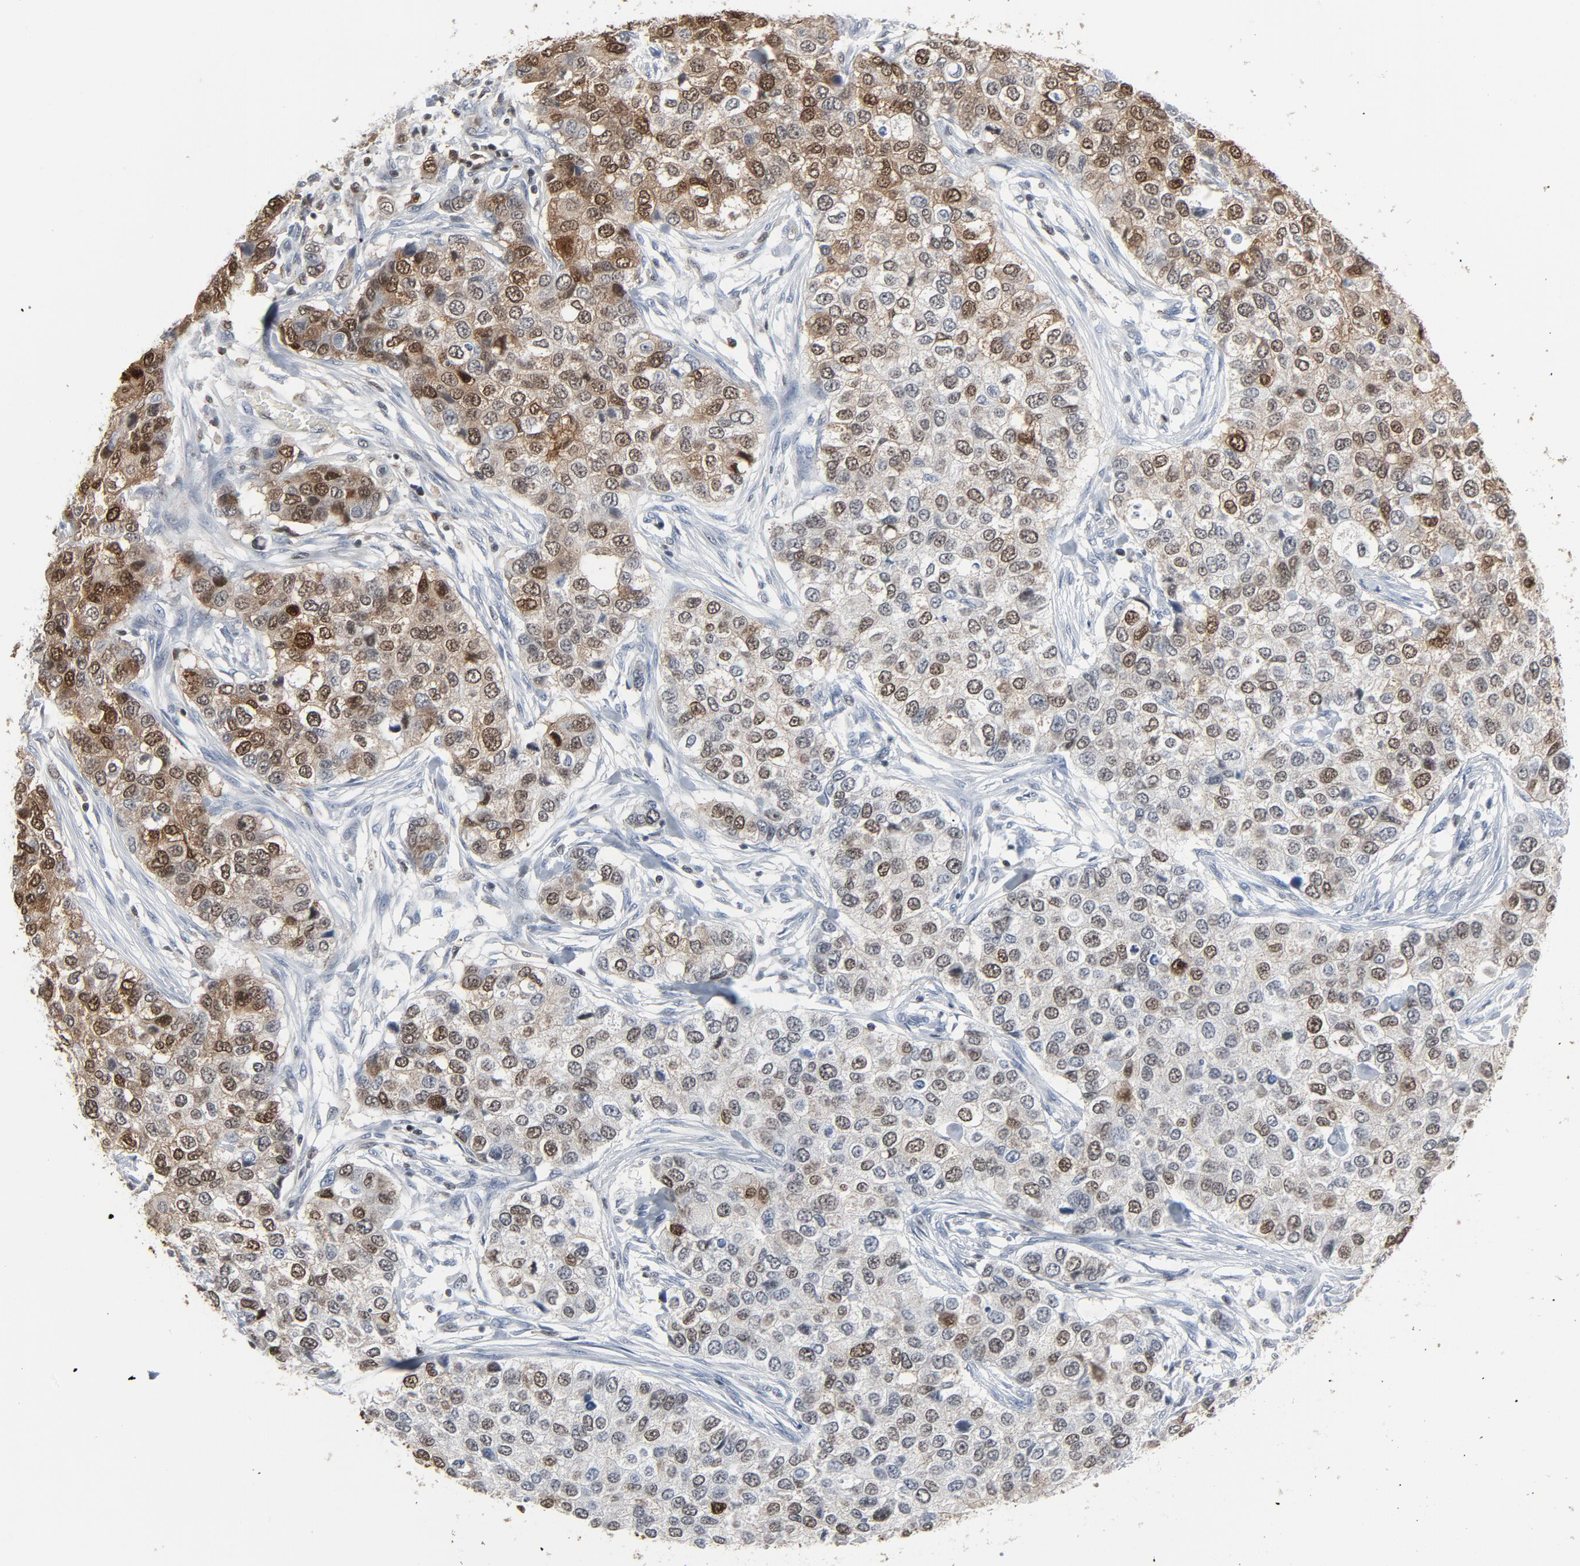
{"staining": {"intensity": "strong", "quantity": "25%-75%", "location": "cytoplasmic/membranous,nuclear"}, "tissue": "breast cancer", "cell_type": "Tumor cells", "image_type": "cancer", "snomed": [{"axis": "morphology", "description": "Normal tissue, NOS"}, {"axis": "morphology", "description": "Duct carcinoma"}, {"axis": "topography", "description": "Breast"}], "caption": "A high amount of strong cytoplasmic/membranous and nuclear staining is present in approximately 25%-75% of tumor cells in breast cancer tissue.", "gene": "STAT5A", "patient": {"sex": "female", "age": 49}}